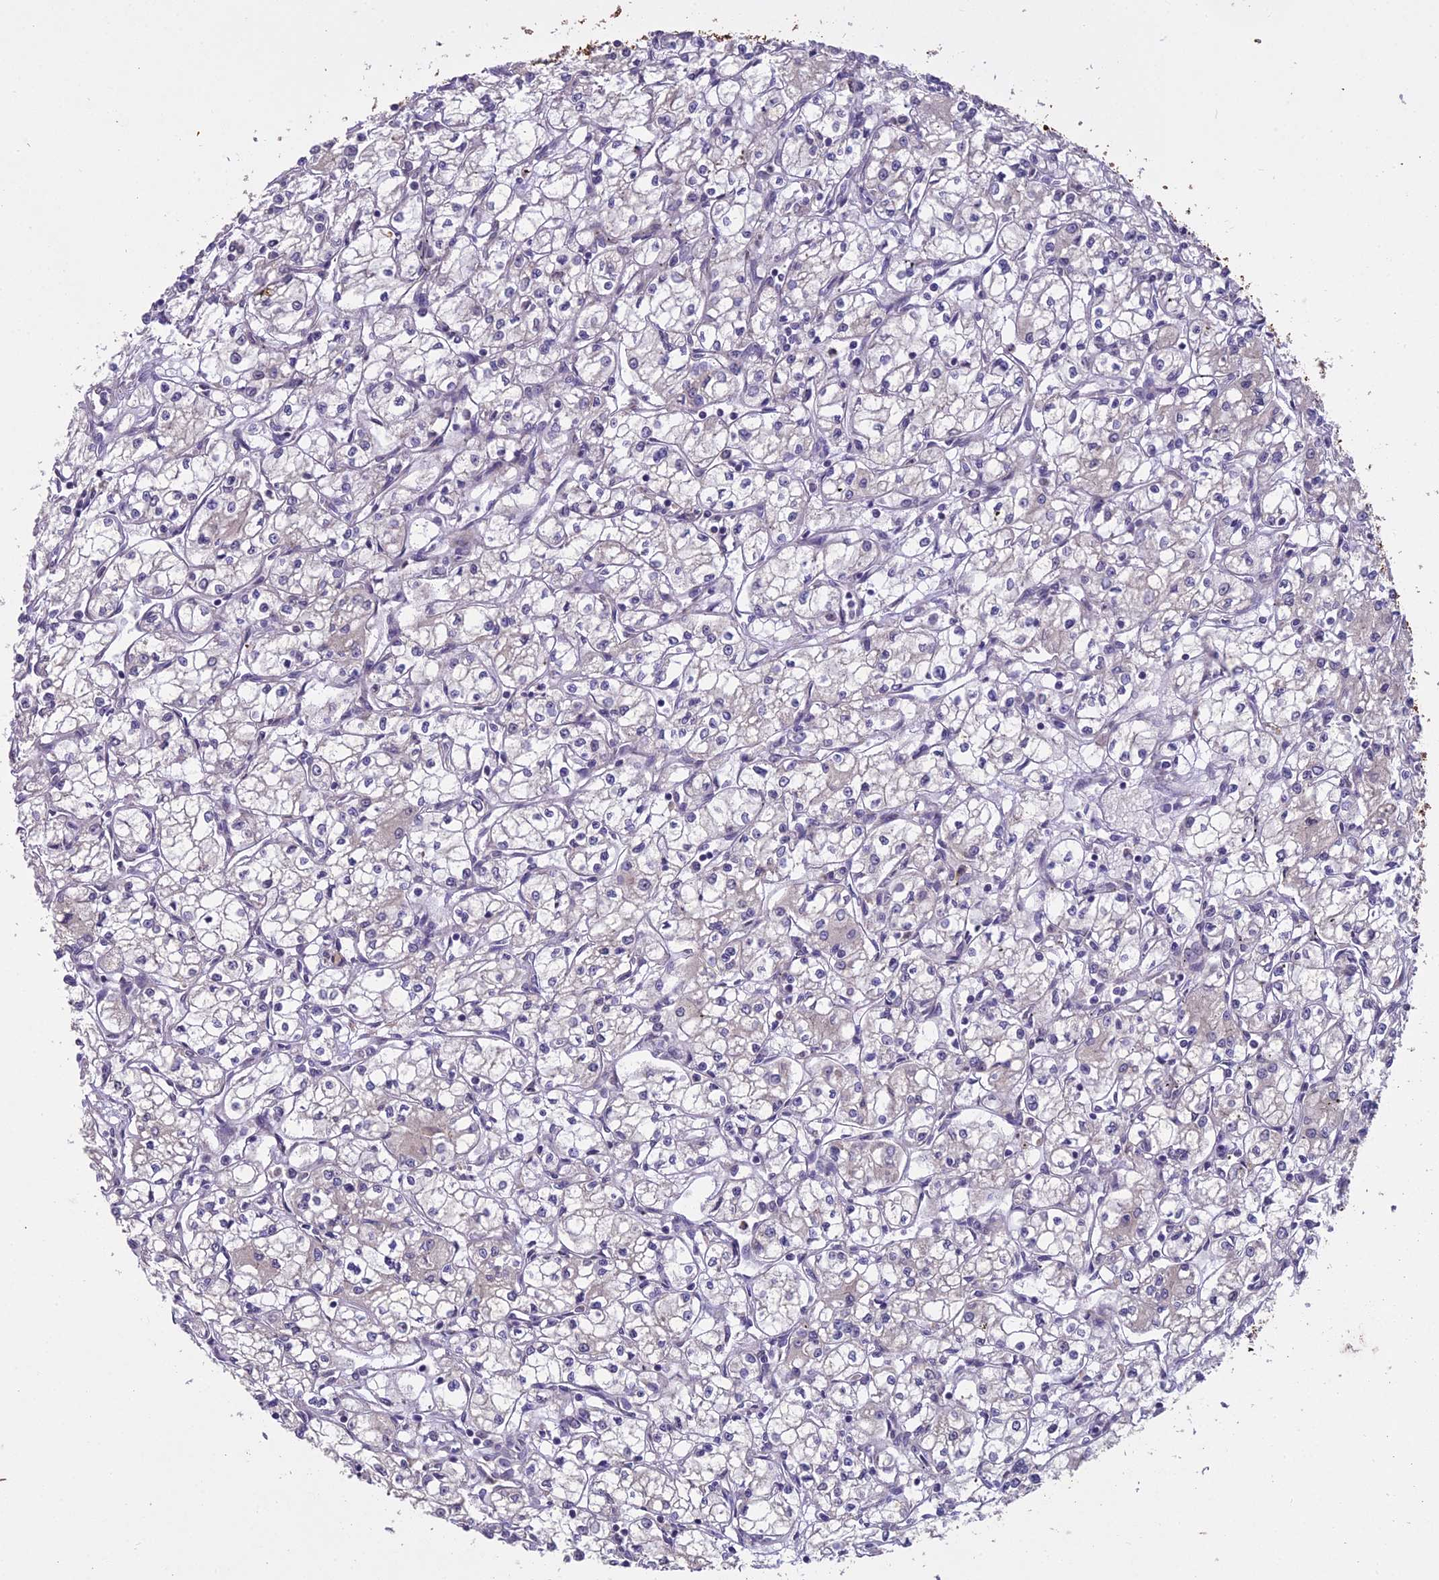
{"staining": {"intensity": "negative", "quantity": "none", "location": "none"}, "tissue": "renal cancer", "cell_type": "Tumor cells", "image_type": "cancer", "snomed": [{"axis": "morphology", "description": "Adenocarcinoma, NOS"}, {"axis": "topography", "description": "Kidney"}], "caption": "An image of renal cancer stained for a protein demonstrates no brown staining in tumor cells.", "gene": "CENPL", "patient": {"sex": "male", "age": 59}}